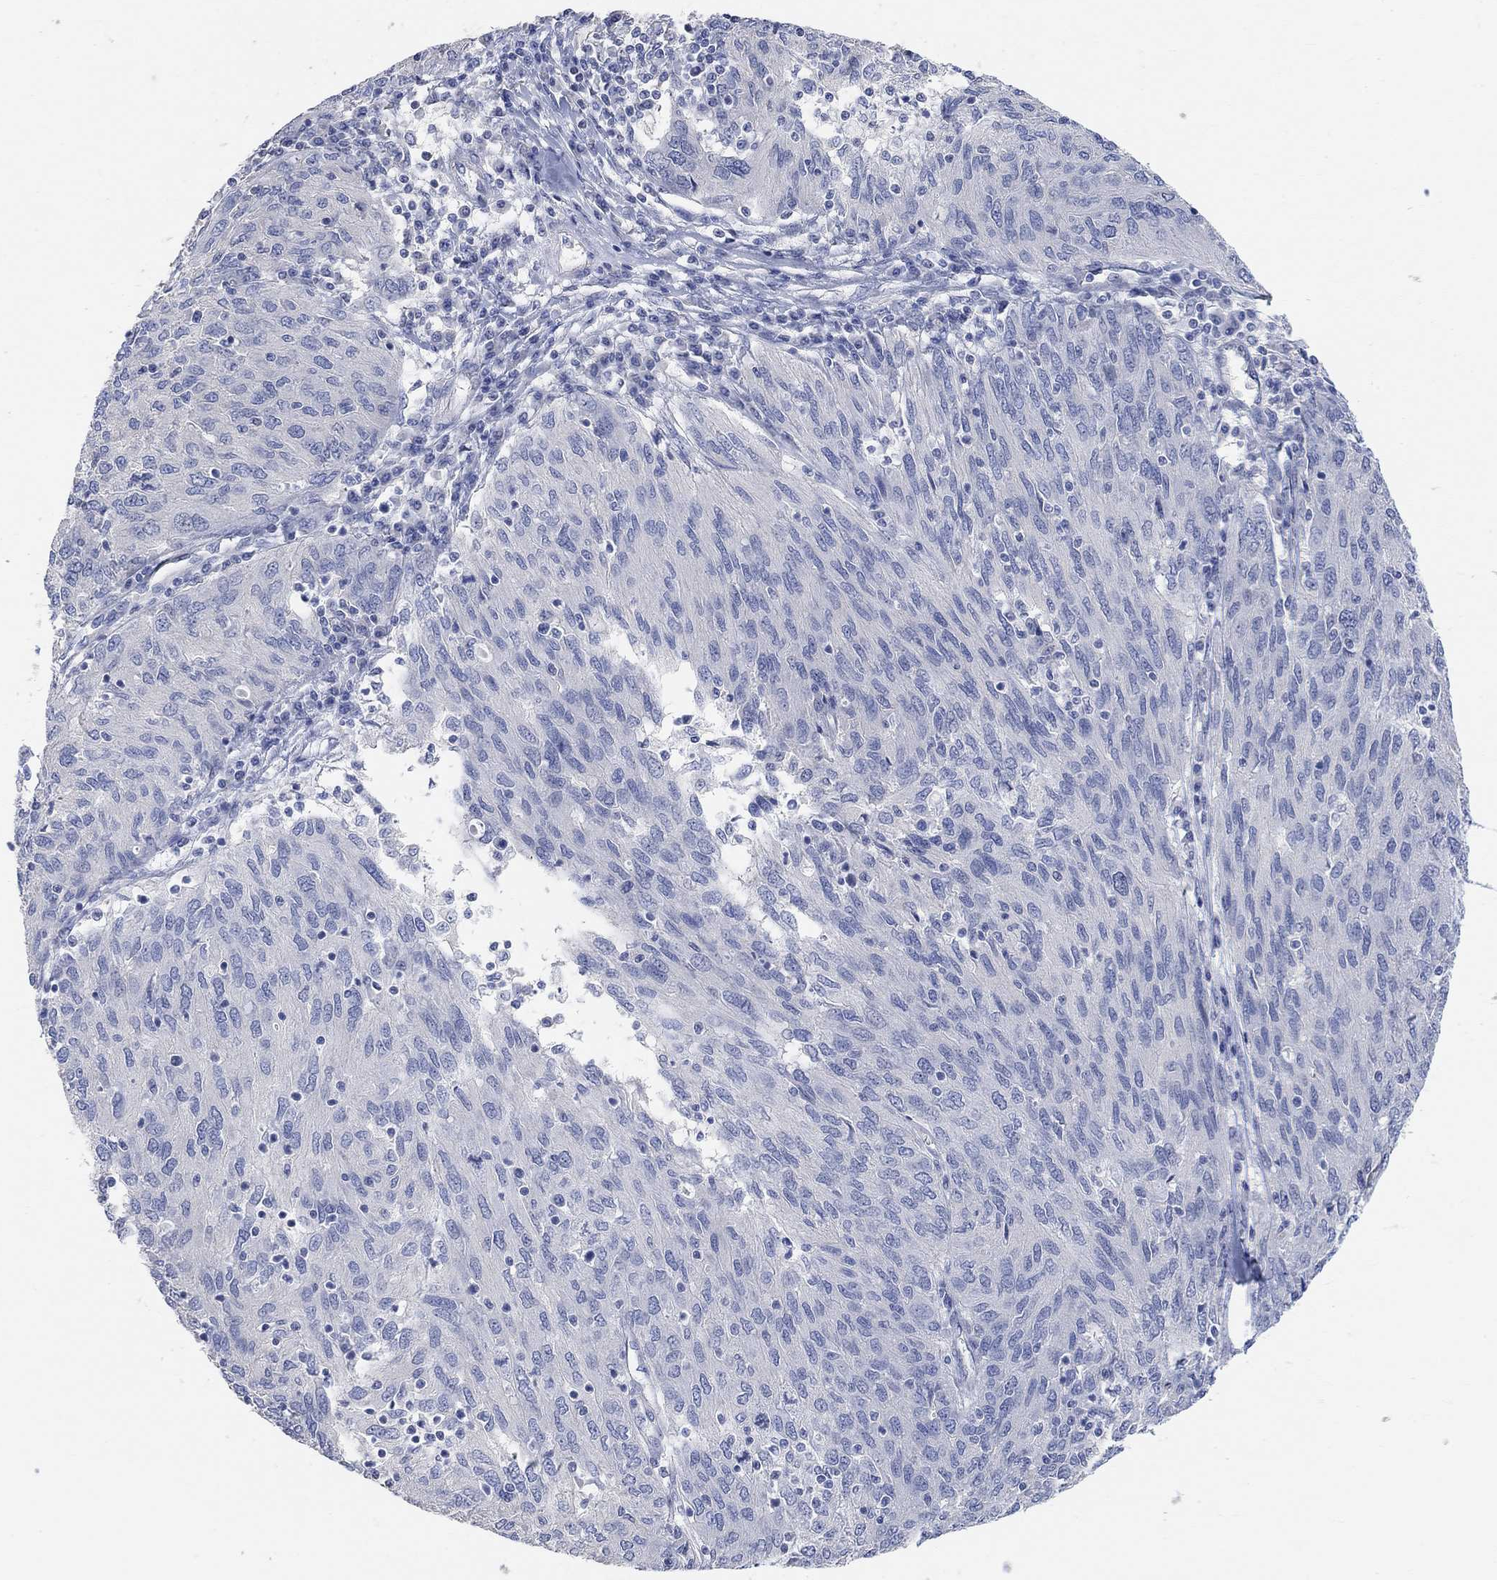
{"staining": {"intensity": "negative", "quantity": "none", "location": "none"}, "tissue": "ovarian cancer", "cell_type": "Tumor cells", "image_type": "cancer", "snomed": [{"axis": "morphology", "description": "Carcinoma, endometroid"}, {"axis": "topography", "description": "Ovary"}], "caption": "A high-resolution micrograph shows immunohistochemistry staining of ovarian endometroid carcinoma, which exhibits no significant positivity in tumor cells. The staining was performed using DAB (3,3'-diaminobenzidine) to visualize the protein expression in brown, while the nuclei were stained in blue with hematoxylin (Magnification: 20x).", "gene": "NLRP14", "patient": {"sex": "female", "age": 50}}